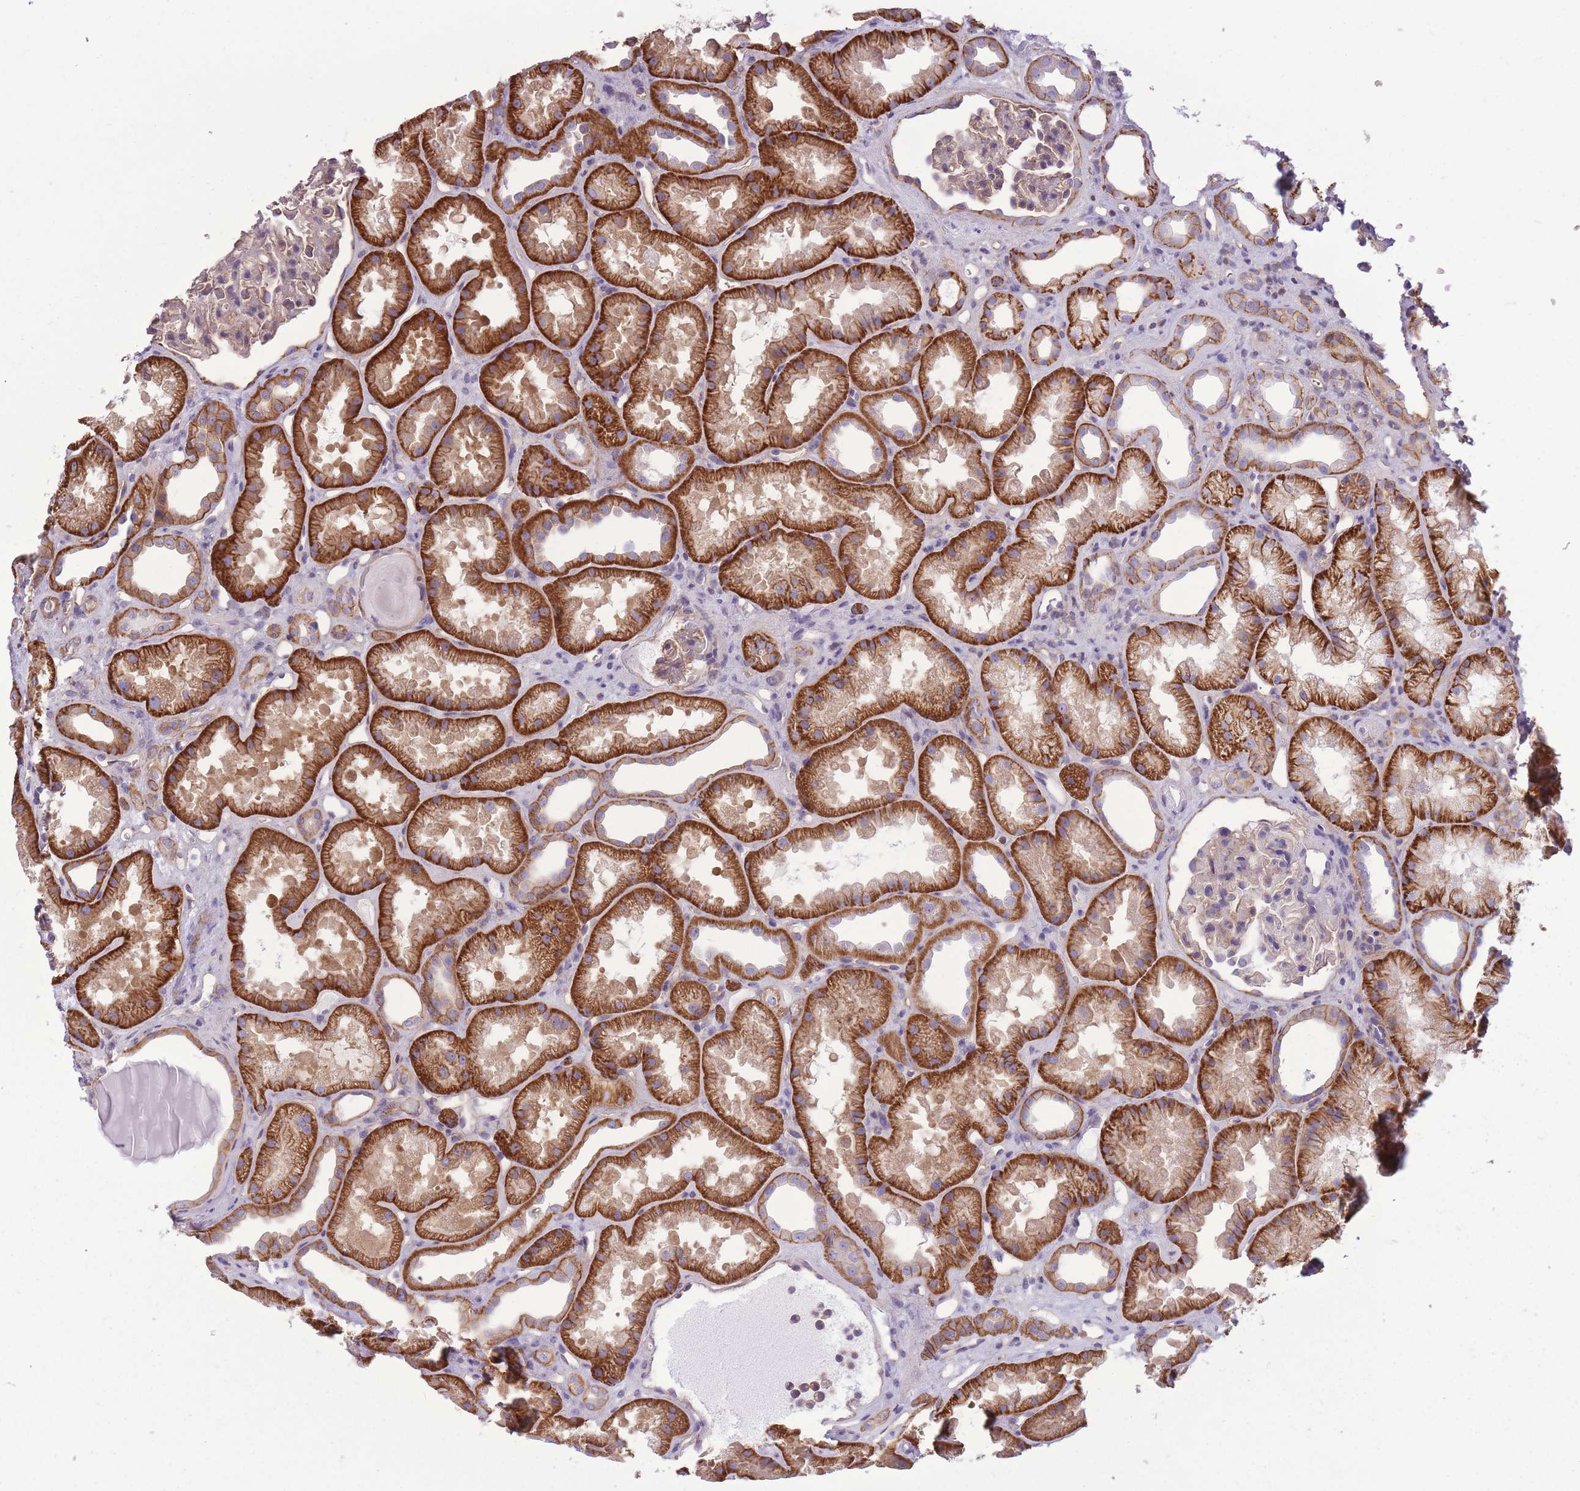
{"staining": {"intensity": "weak", "quantity": "25%-75%", "location": "cytoplasmic/membranous"}, "tissue": "kidney", "cell_type": "Cells in glomeruli", "image_type": "normal", "snomed": [{"axis": "morphology", "description": "Normal tissue, NOS"}, {"axis": "topography", "description": "Kidney"}], "caption": "The immunohistochemical stain highlights weak cytoplasmic/membranous positivity in cells in glomeruli of unremarkable kidney.", "gene": "ADD1", "patient": {"sex": "male", "age": 61}}